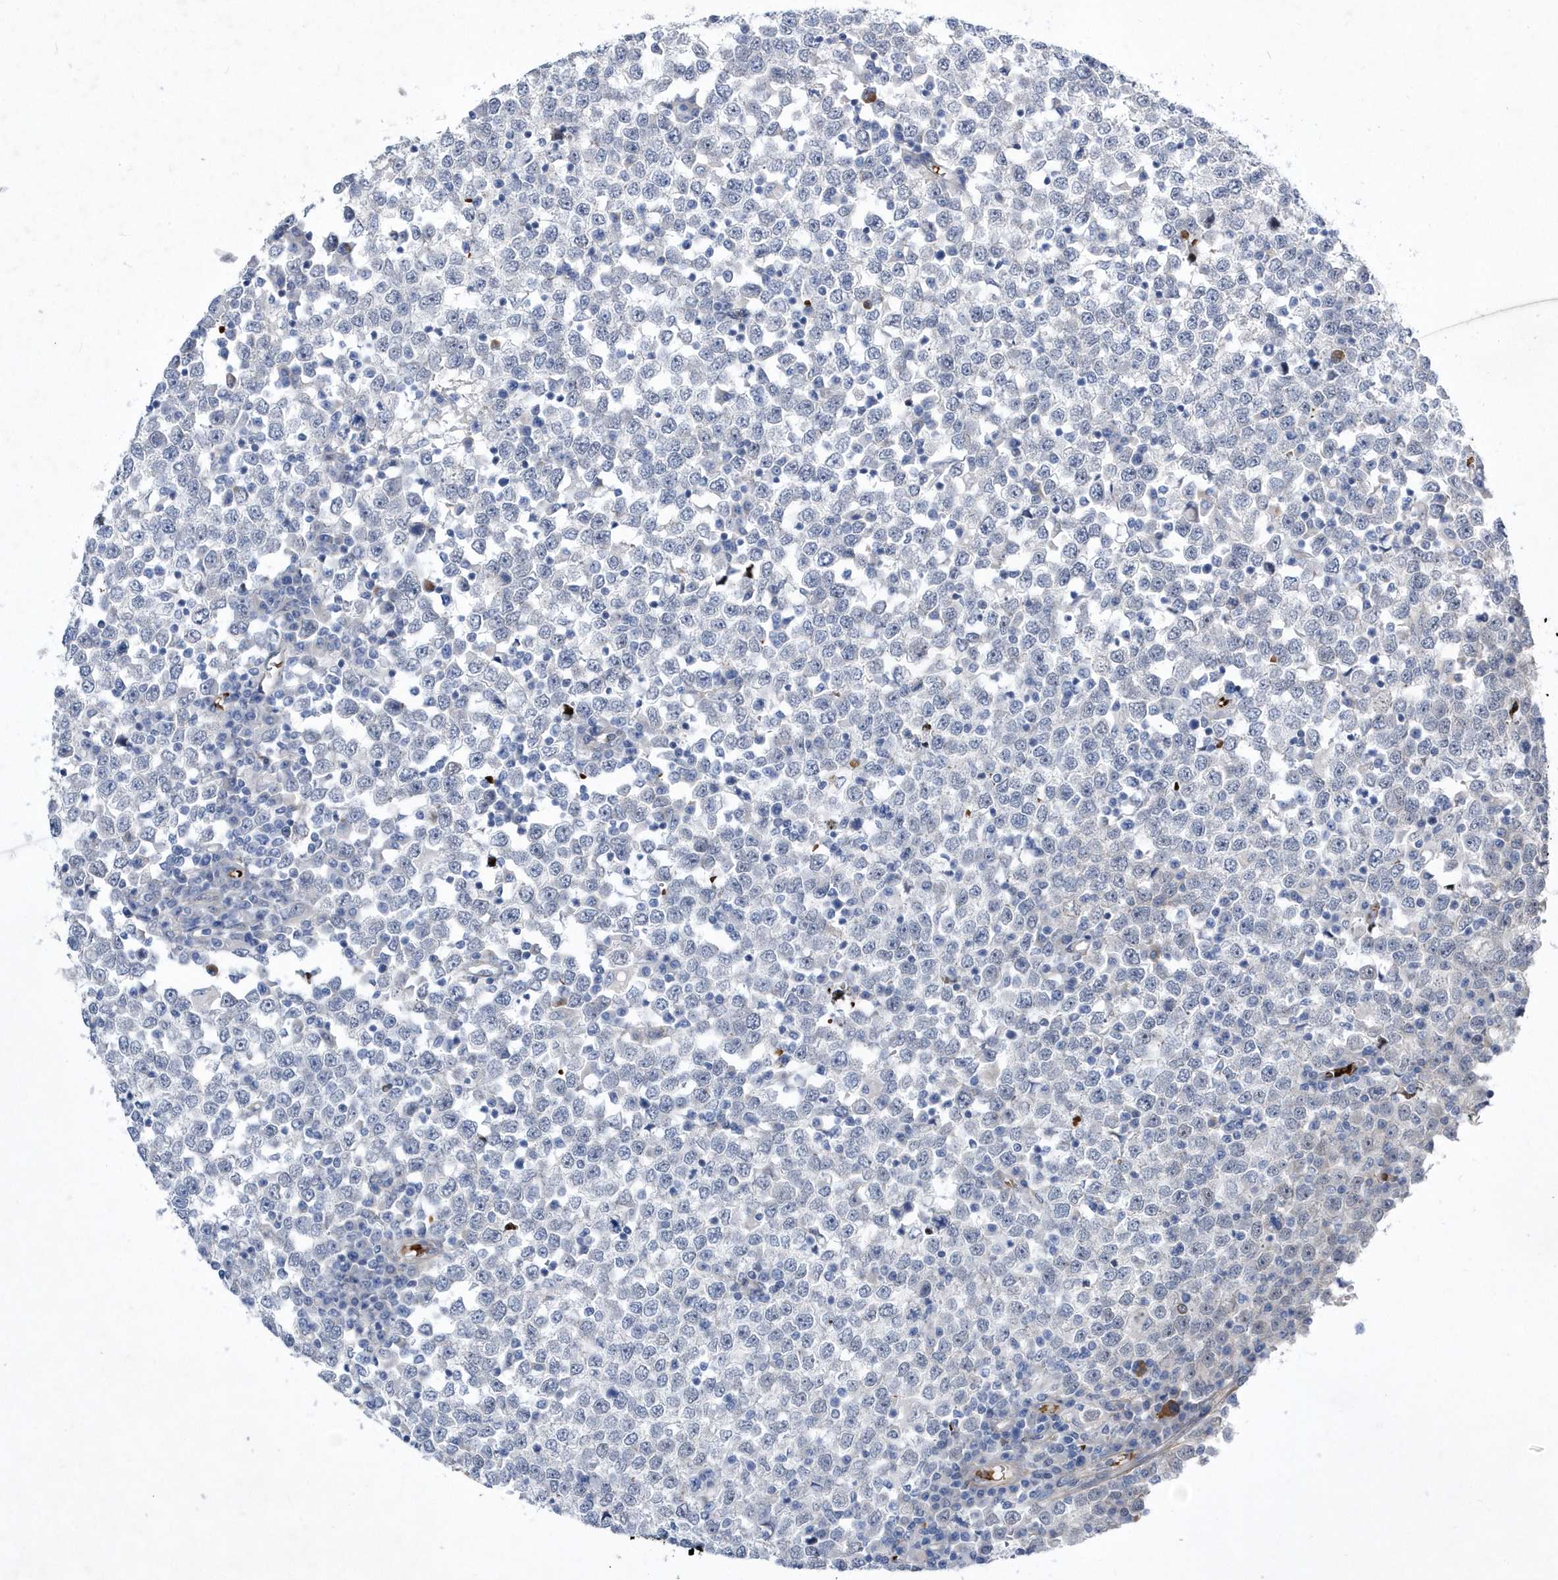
{"staining": {"intensity": "negative", "quantity": "none", "location": "none"}, "tissue": "testis cancer", "cell_type": "Tumor cells", "image_type": "cancer", "snomed": [{"axis": "morphology", "description": "Seminoma, NOS"}, {"axis": "topography", "description": "Testis"}], "caption": "Tumor cells show no significant protein positivity in testis cancer.", "gene": "ZNF875", "patient": {"sex": "male", "age": 65}}